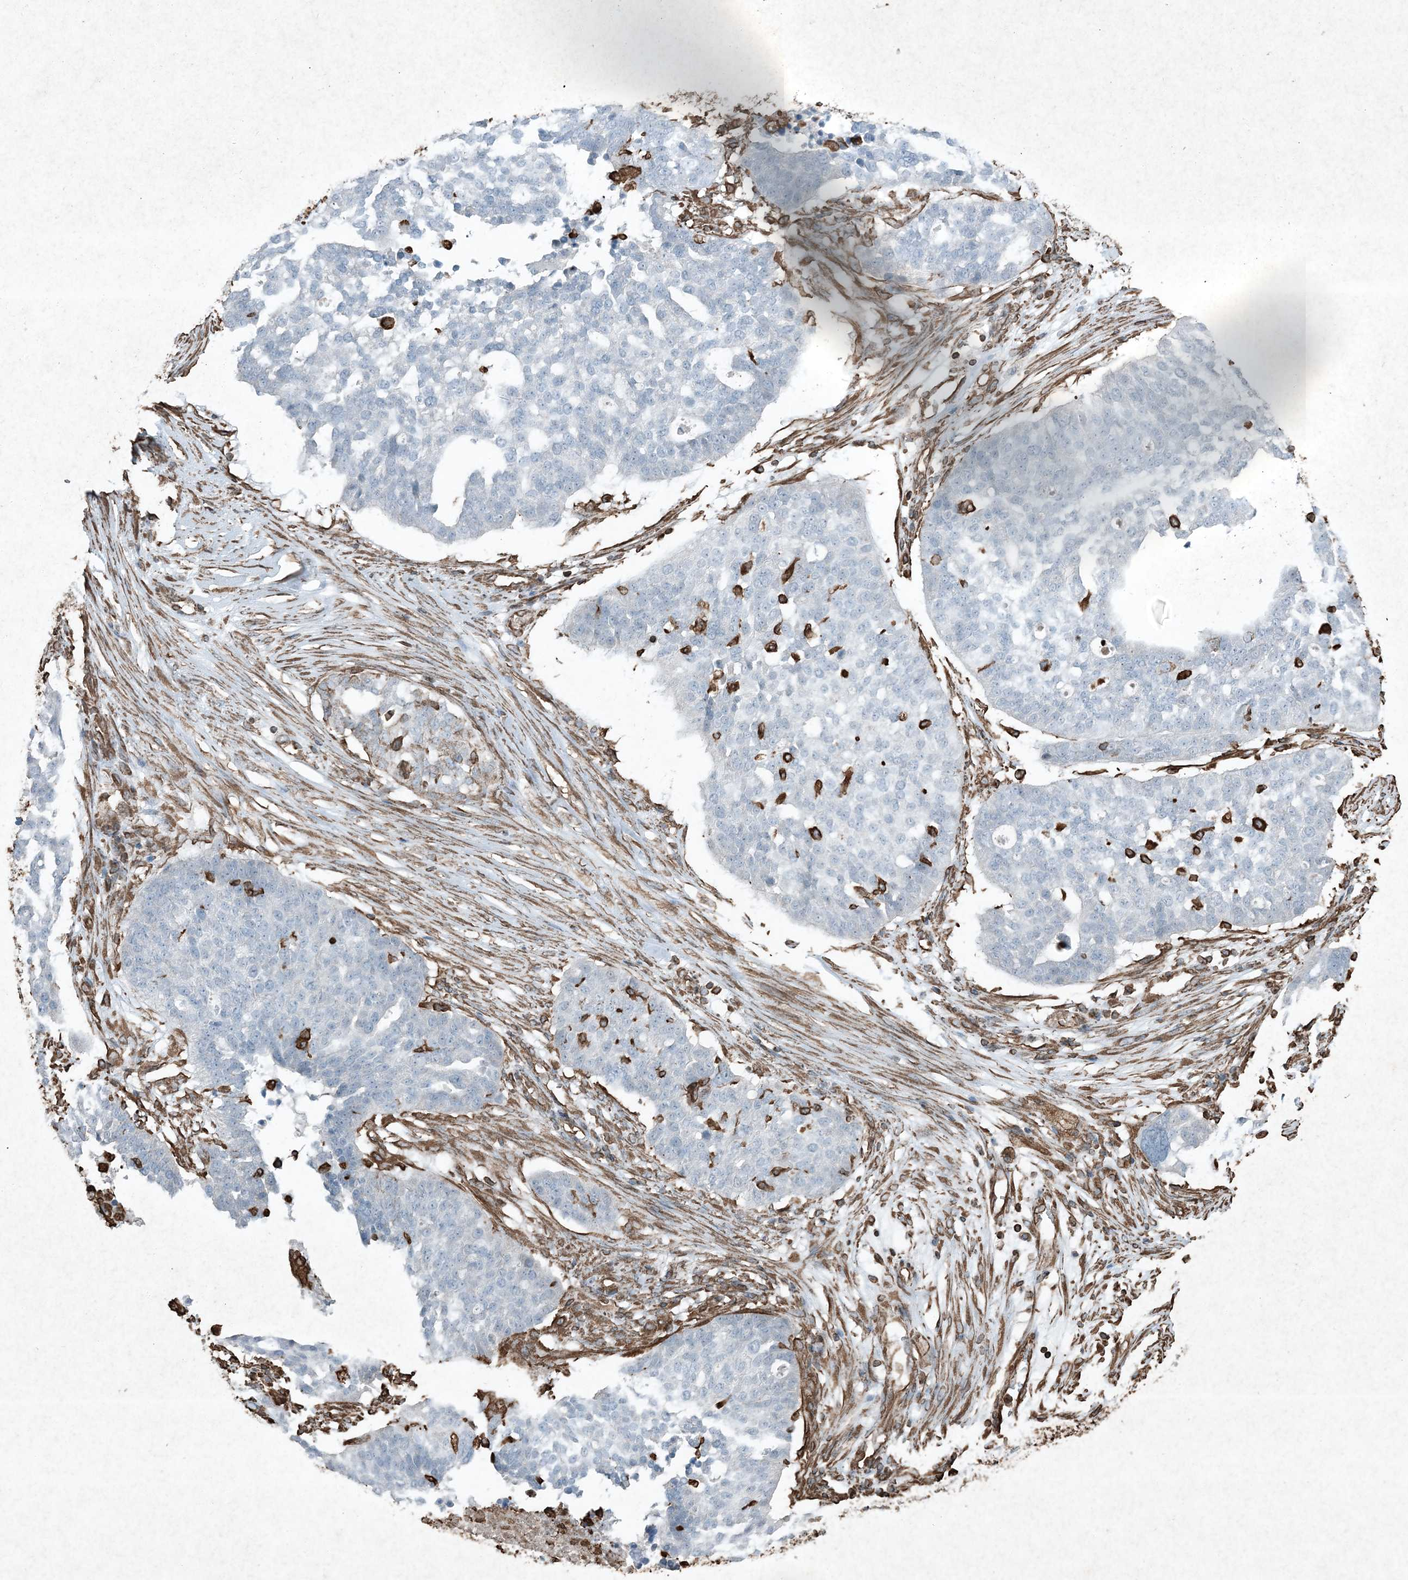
{"staining": {"intensity": "negative", "quantity": "none", "location": "none"}, "tissue": "ovarian cancer", "cell_type": "Tumor cells", "image_type": "cancer", "snomed": [{"axis": "morphology", "description": "Cystadenocarcinoma, serous, NOS"}, {"axis": "topography", "description": "Ovary"}], "caption": "DAB (3,3'-diaminobenzidine) immunohistochemical staining of serous cystadenocarcinoma (ovarian) shows no significant expression in tumor cells.", "gene": "RYK", "patient": {"sex": "female", "age": 59}}